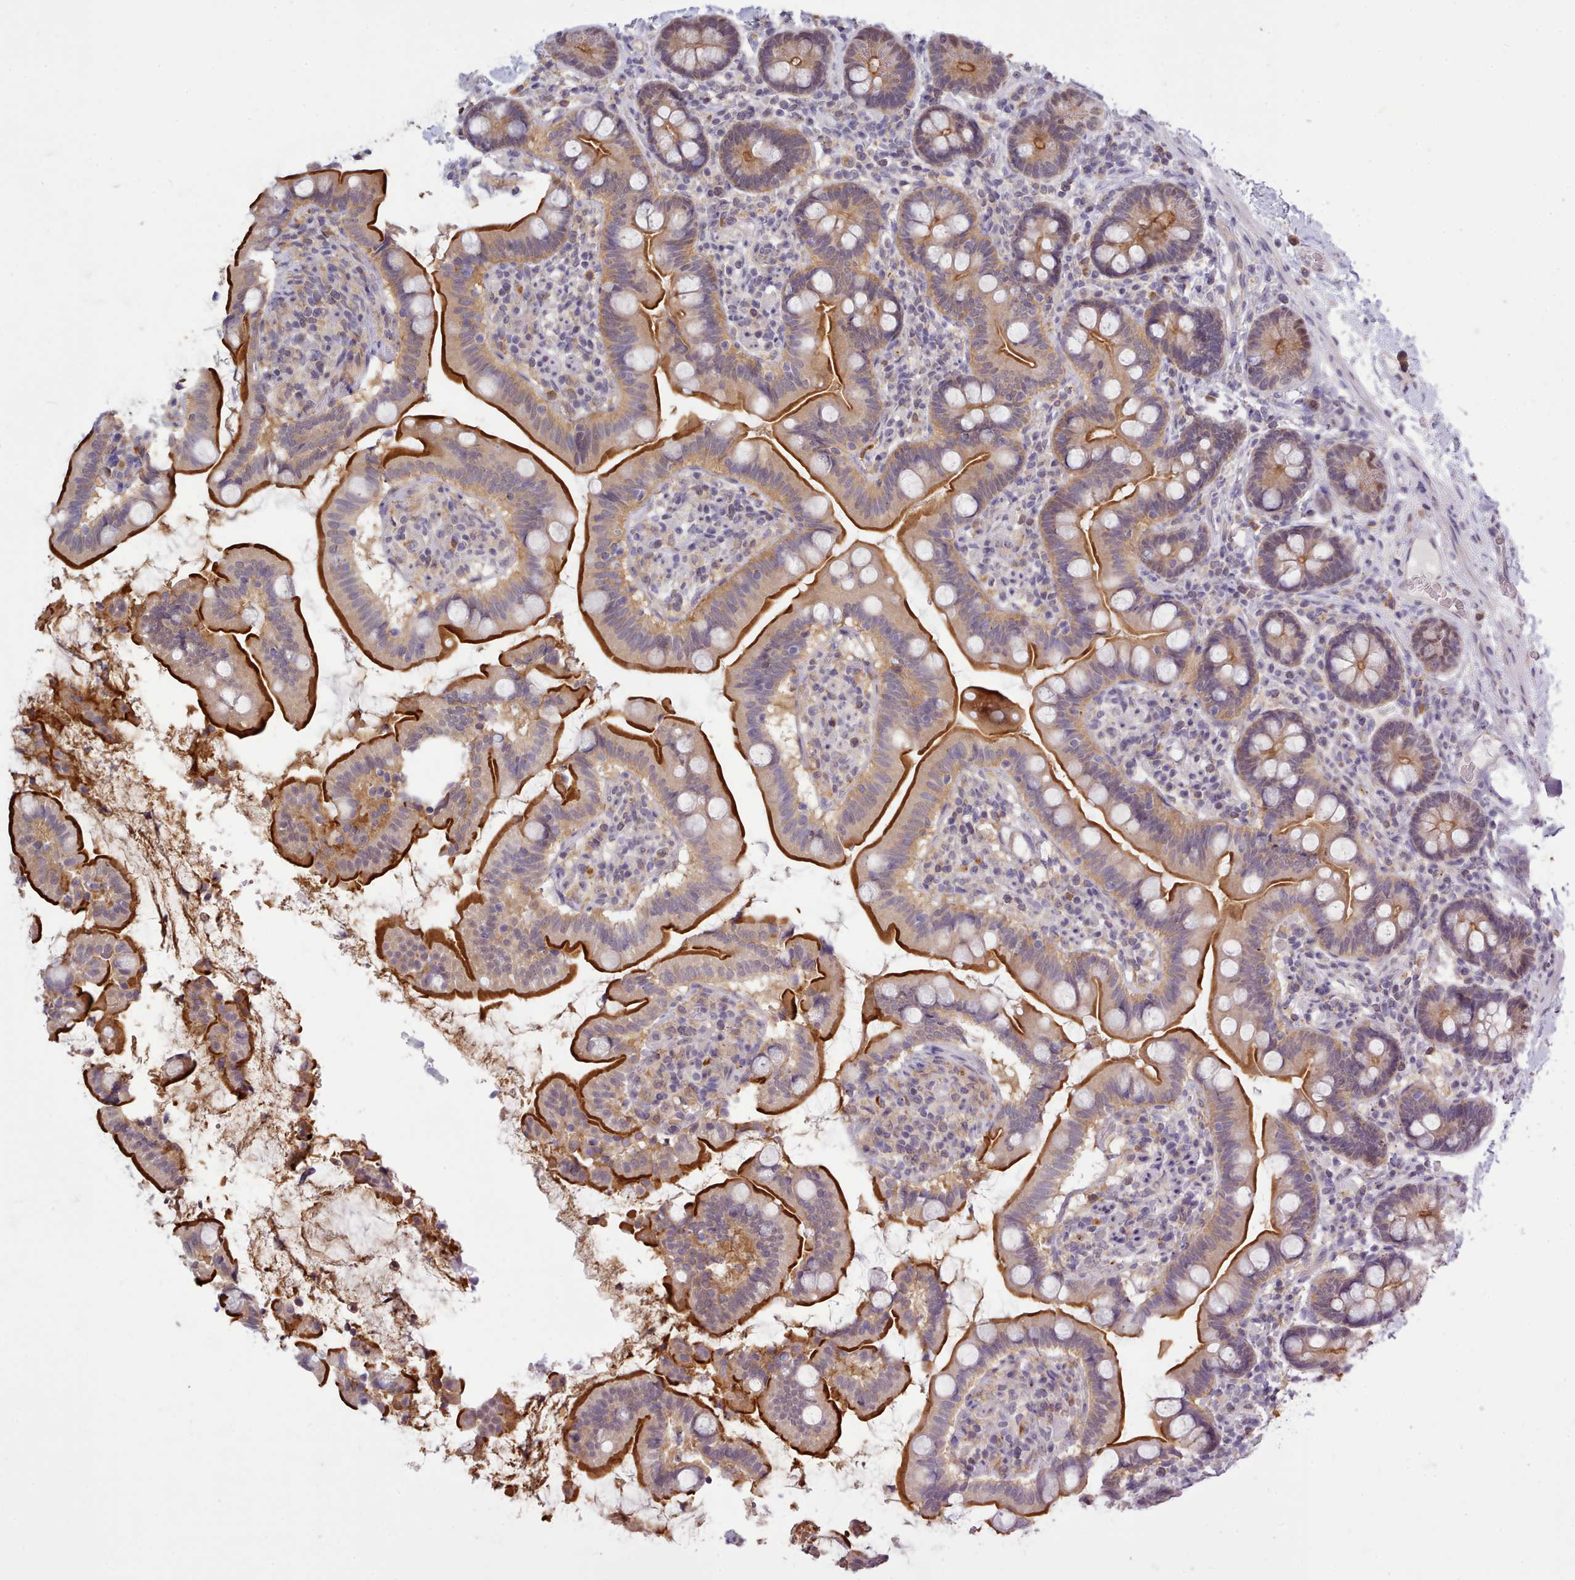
{"staining": {"intensity": "strong", "quantity": "25%-75%", "location": "cytoplasmic/membranous"}, "tissue": "small intestine", "cell_type": "Glandular cells", "image_type": "normal", "snomed": [{"axis": "morphology", "description": "Normal tissue, NOS"}, {"axis": "topography", "description": "Small intestine"}], "caption": "IHC image of unremarkable human small intestine stained for a protein (brown), which demonstrates high levels of strong cytoplasmic/membranous expression in about 25%-75% of glandular cells.", "gene": "ARL17A", "patient": {"sex": "female", "age": 64}}